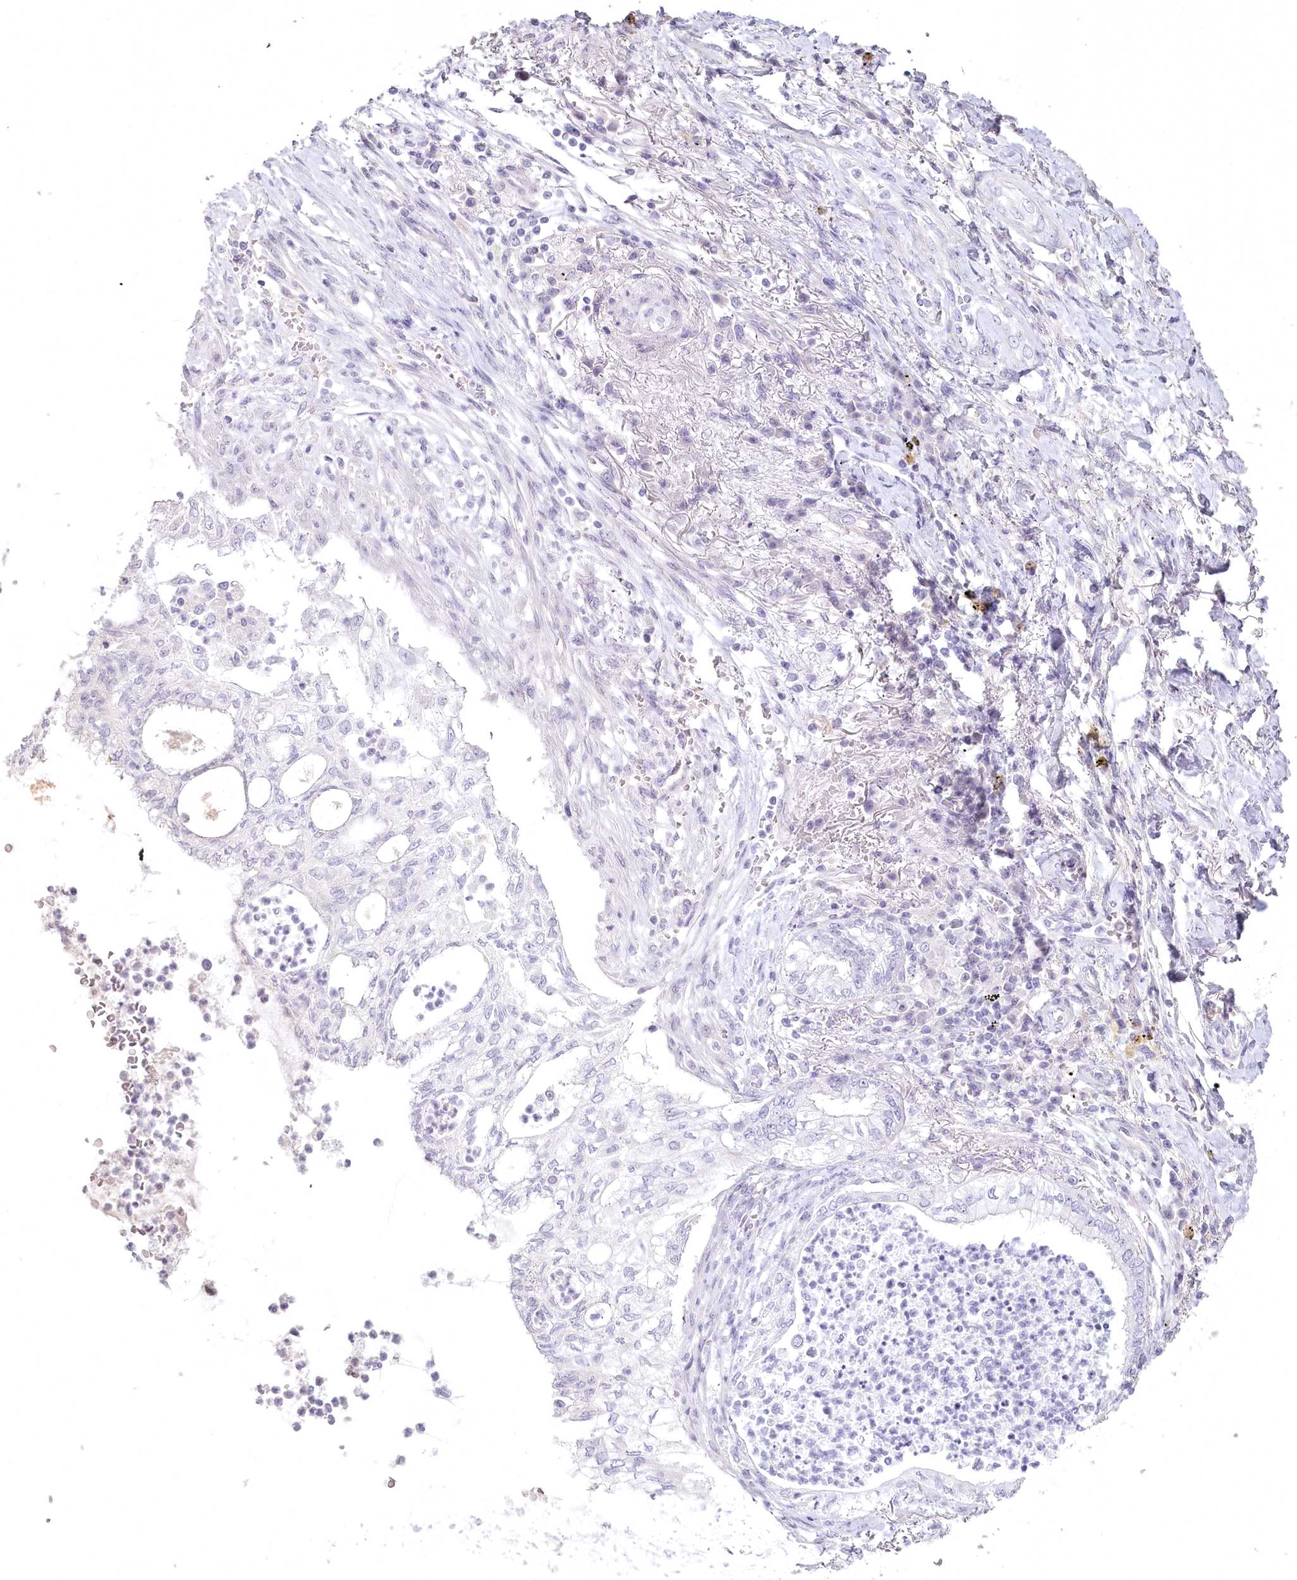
{"staining": {"intensity": "negative", "quantity": "none", "location": "none"}, "tissue": "lung cancer", "cell_type": "Tumor cells", "image_type": "cancer", "snomed": [{"axis": "morphology", "description": "Adenocarcinoma, NOS"}, {"axis": "topography", "description": "Lung"}], "caption": "Immunohistochemistry of lung cancer (adenocarcinoma) shows no positivity in tumor cells. (Immunohistochemistry (ihc), brightfield microscopy, high magnification).", "gene": "USP11", "patient": {"sex": "female", "age": 70}}